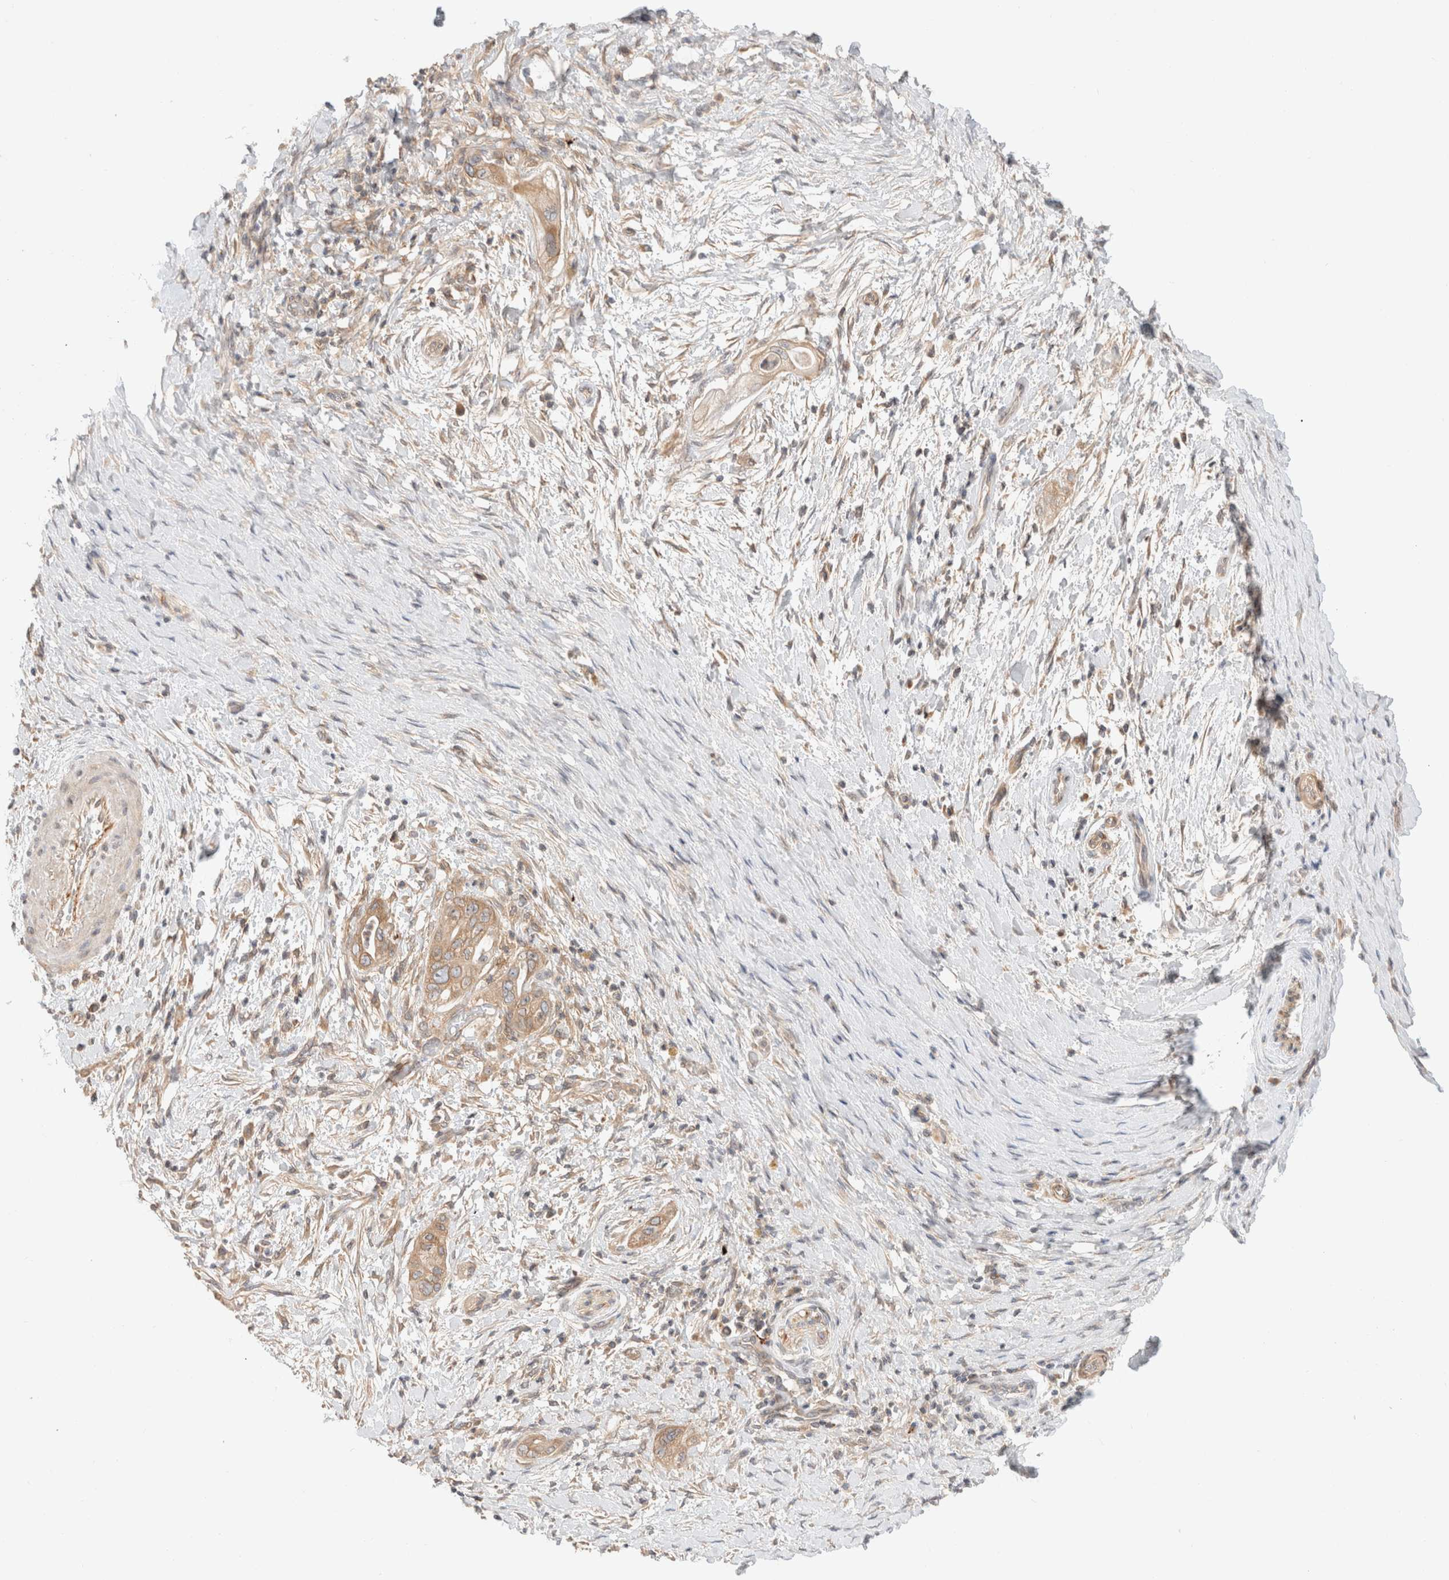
{"staining": {"intensity": "weak", "quantity": ">75%", "location": "cytoplasmic/membranous"}, "tissue": "pancreatic cancer", "cell_type": "Tumor cells", "image_type": "cancer", "snomed": [{"axis": "morphology", "description": "Adenocarcinoma, NOS"}, {"axis": "topography", "description": "Pancreas"}], "caption": "Brown immunohistochemical staining in human adenocarcinoma (pancreatic) demonstrates weak cytoplasmic/membranous staining in about >75% of tumor cells. (Stains: DAB in brown, nuclei in blue, Microscopy: brightfield microscopy at high magnification).", "gene": "MARK3", "patient": {"sex": "male", "age": 58}}